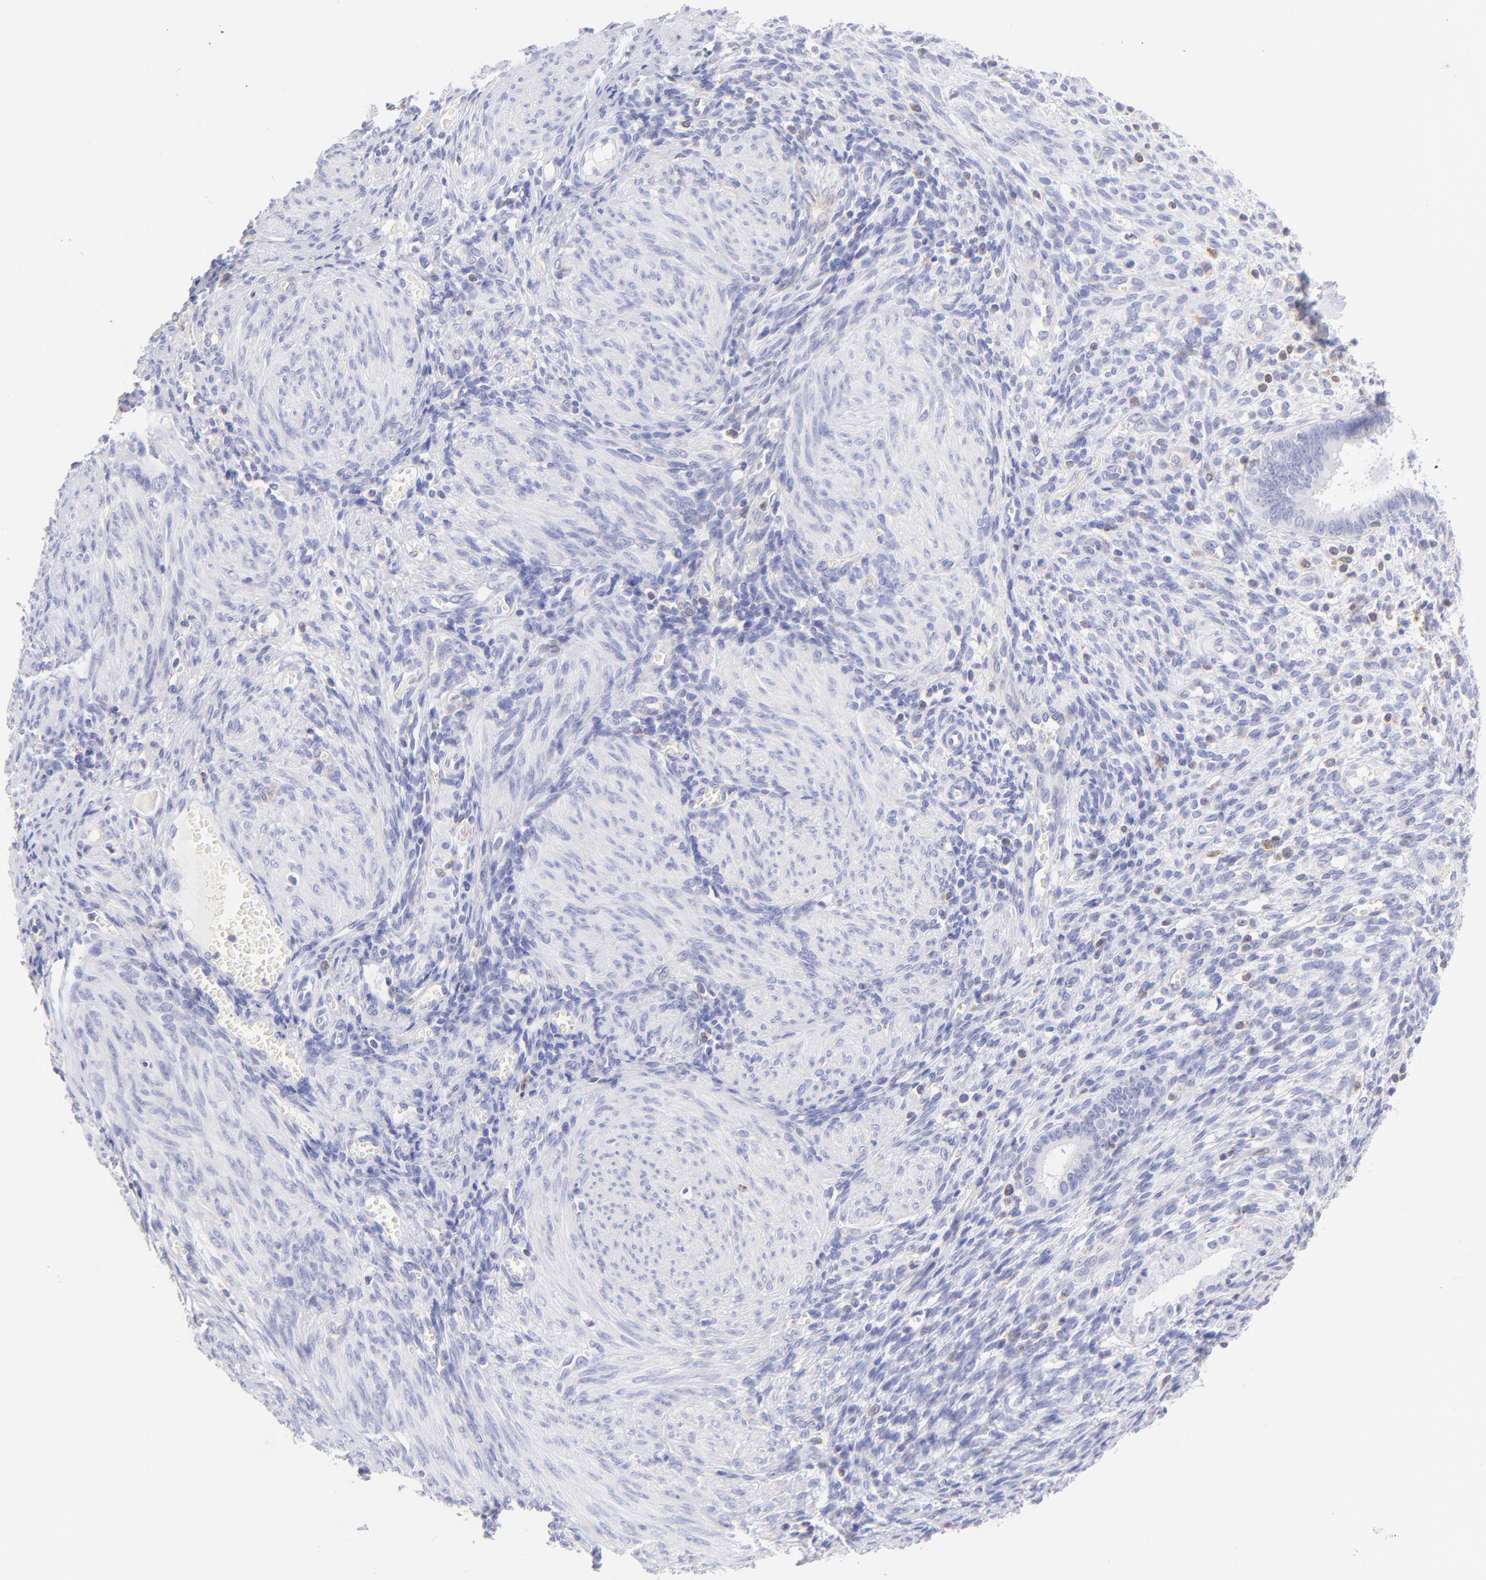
{"staining": {"intensity": "negative", "quantity": "none", "location": "none"}, "tissue": "endometrium", "cell_type": "Cells in endometrial stroma", "image_type": "normal", "snomed": [{"axis": "morphology", "description": "Normal tissue, NOS"}, {"axis": "topography", "description": "Endometrium"}], "caption": "Immunohistochemical staining of benign human endometrium reveals no significant staining in cells in endometrial stroma.", "gene": "IRAG2", "patient": {"sex": "female", "age": 72}}